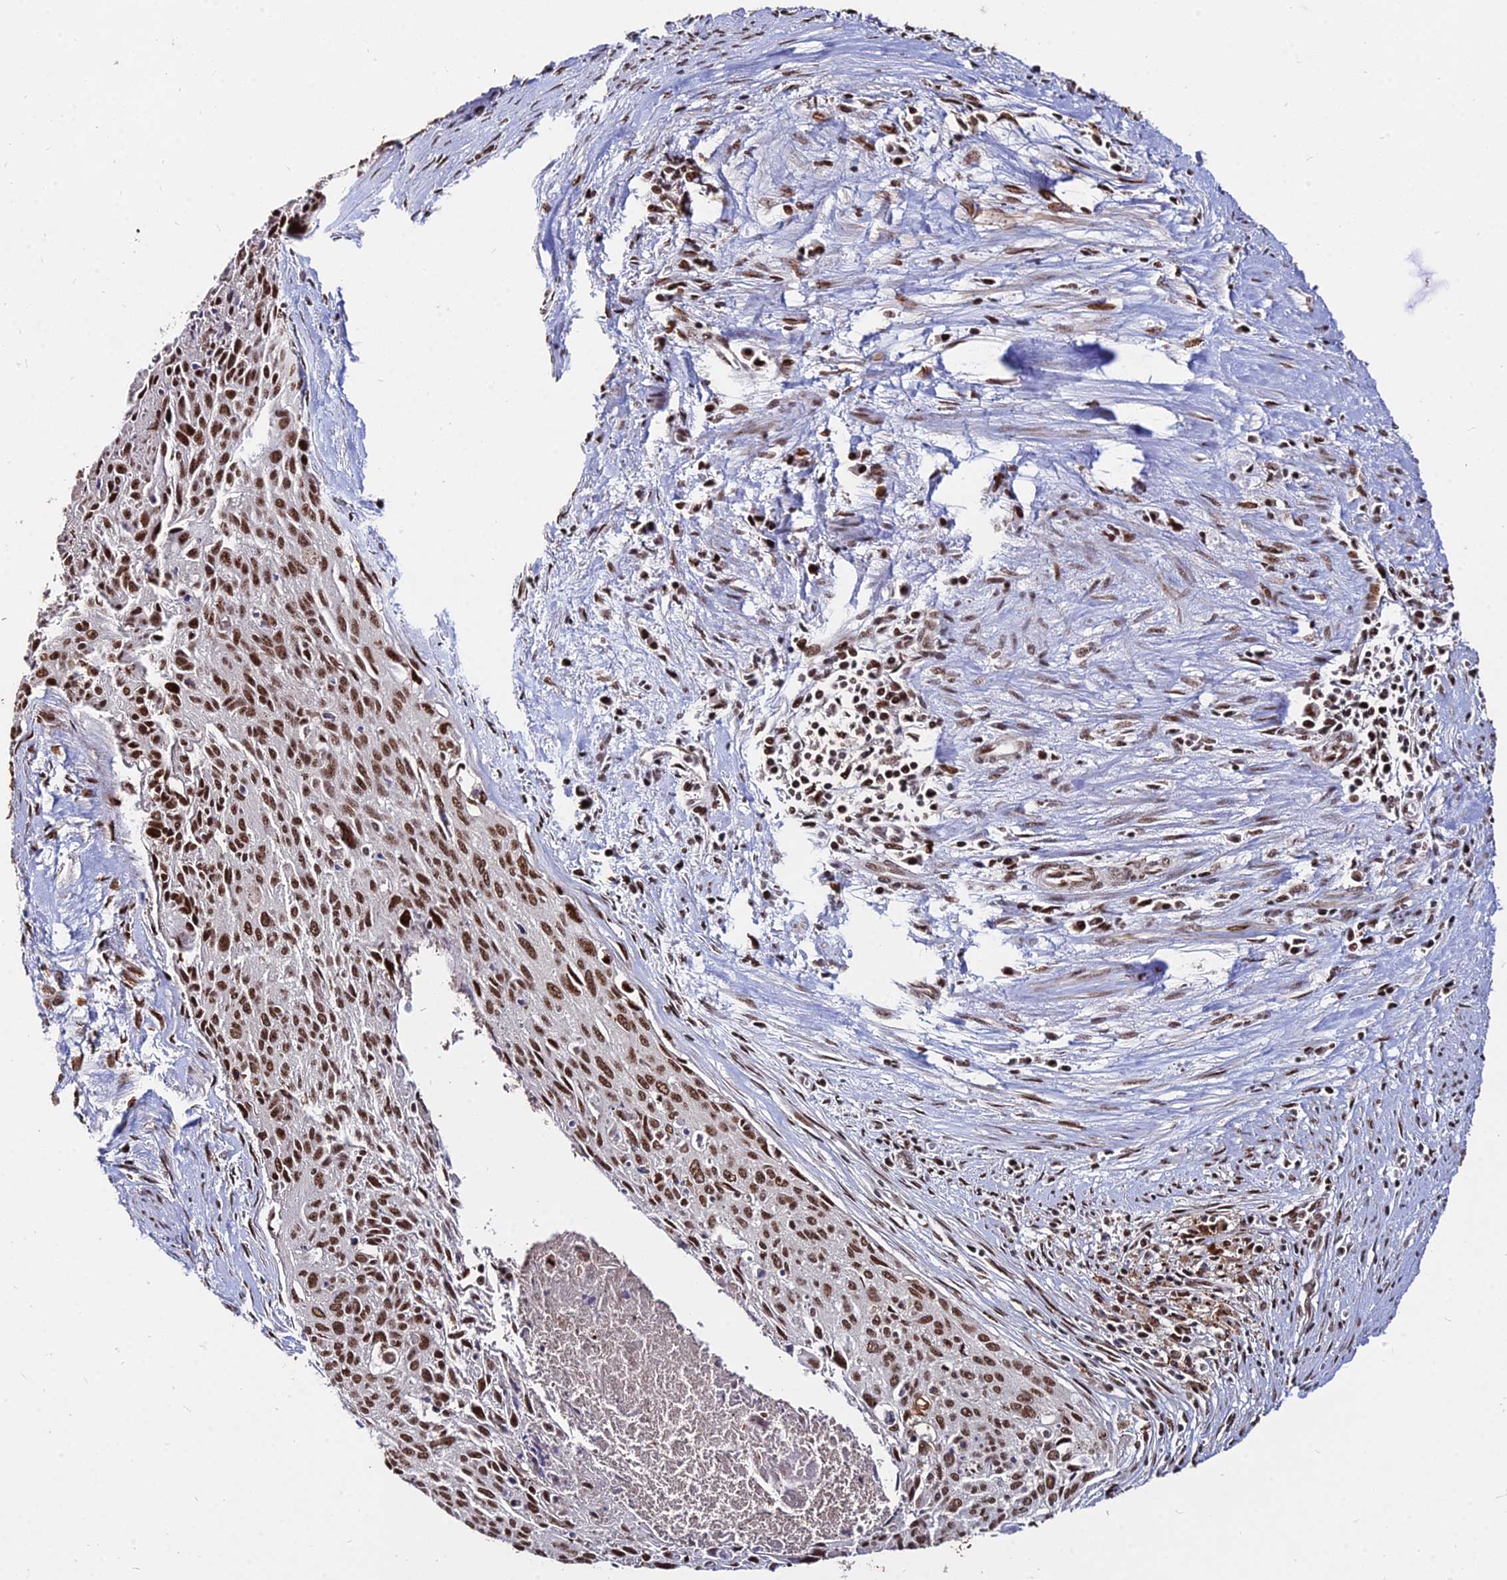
{"staining": {"intensity": "moderate", "quantity": ">75%", "location": "nuclear"}, "tissue": "cervical cancer", "cell_type": "Tumor cells", "image_type": "cancer", "snomed": [{"axis": "morphology", "description": "Squamous cell carcinoma, NOS"}, {"axis": "topography", "description": "Cervix"}], "caption": "The image reveals immunohistochemical staining of squamous cell carcinoma (cervical). There is moderate nuclear expression is appreciated in about >75% of tumor cells.", "gene": "ZBED4", "patient": {"sex": "female", "age": 55}}